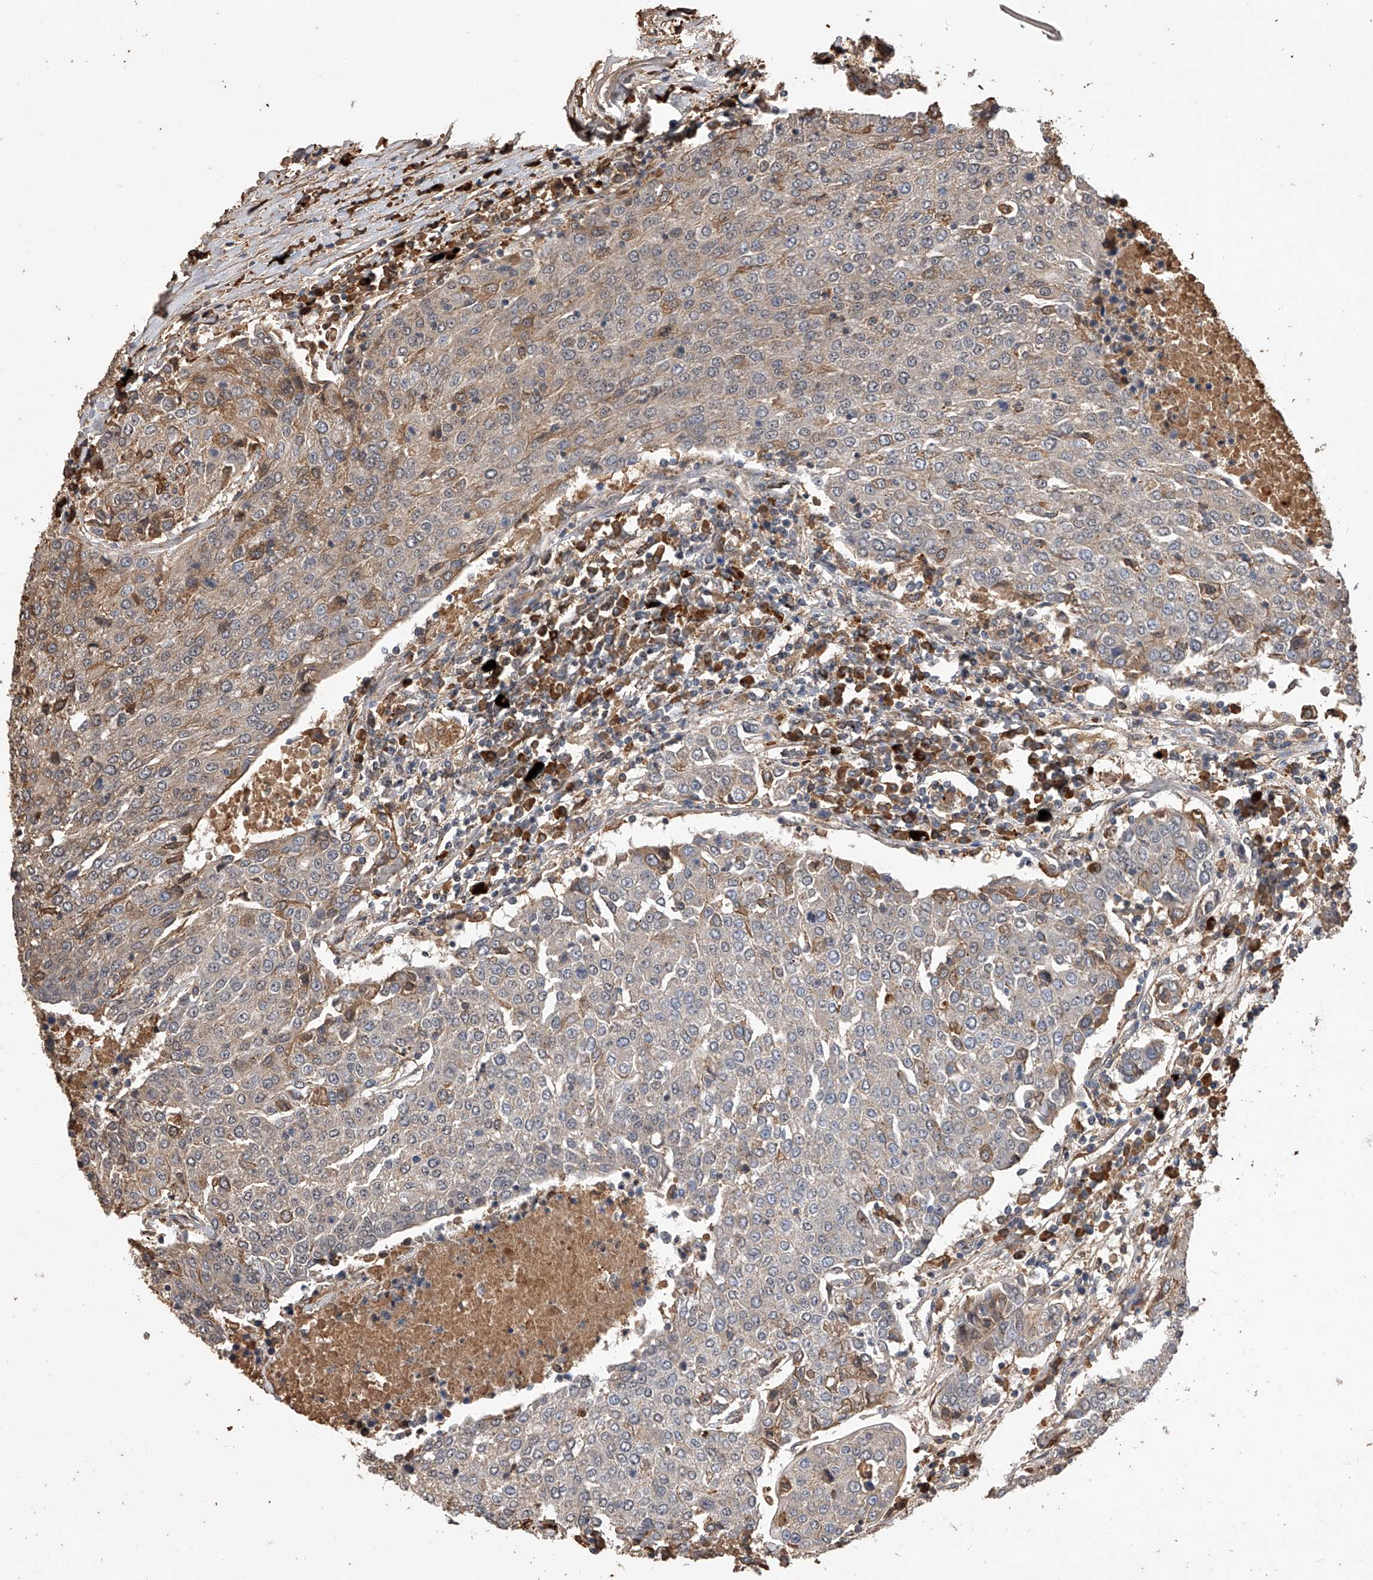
{"staining": {"intensity": "weak", "quantity": "25%-75%", "location": "cytoplasmic/membranous"}, "tissue": "urothelial cancer", "cell_type": "Tumor cells", "image_type": "cancer", "snomed": [{"axis": "morphology", "description": "Urothelial carcinoma, High grade"}, {"axis": "topography", "description": "Urinary bladder"}], "caption": "Immunohistochemistry (IHC) of urothelial cancer reveals low levels of weak cytoplasmic/membranous positivity in approximately 25%-75% of tumor cells.", "gene": "CFAP410", "patient": {"sex": "female", "age": 85}}